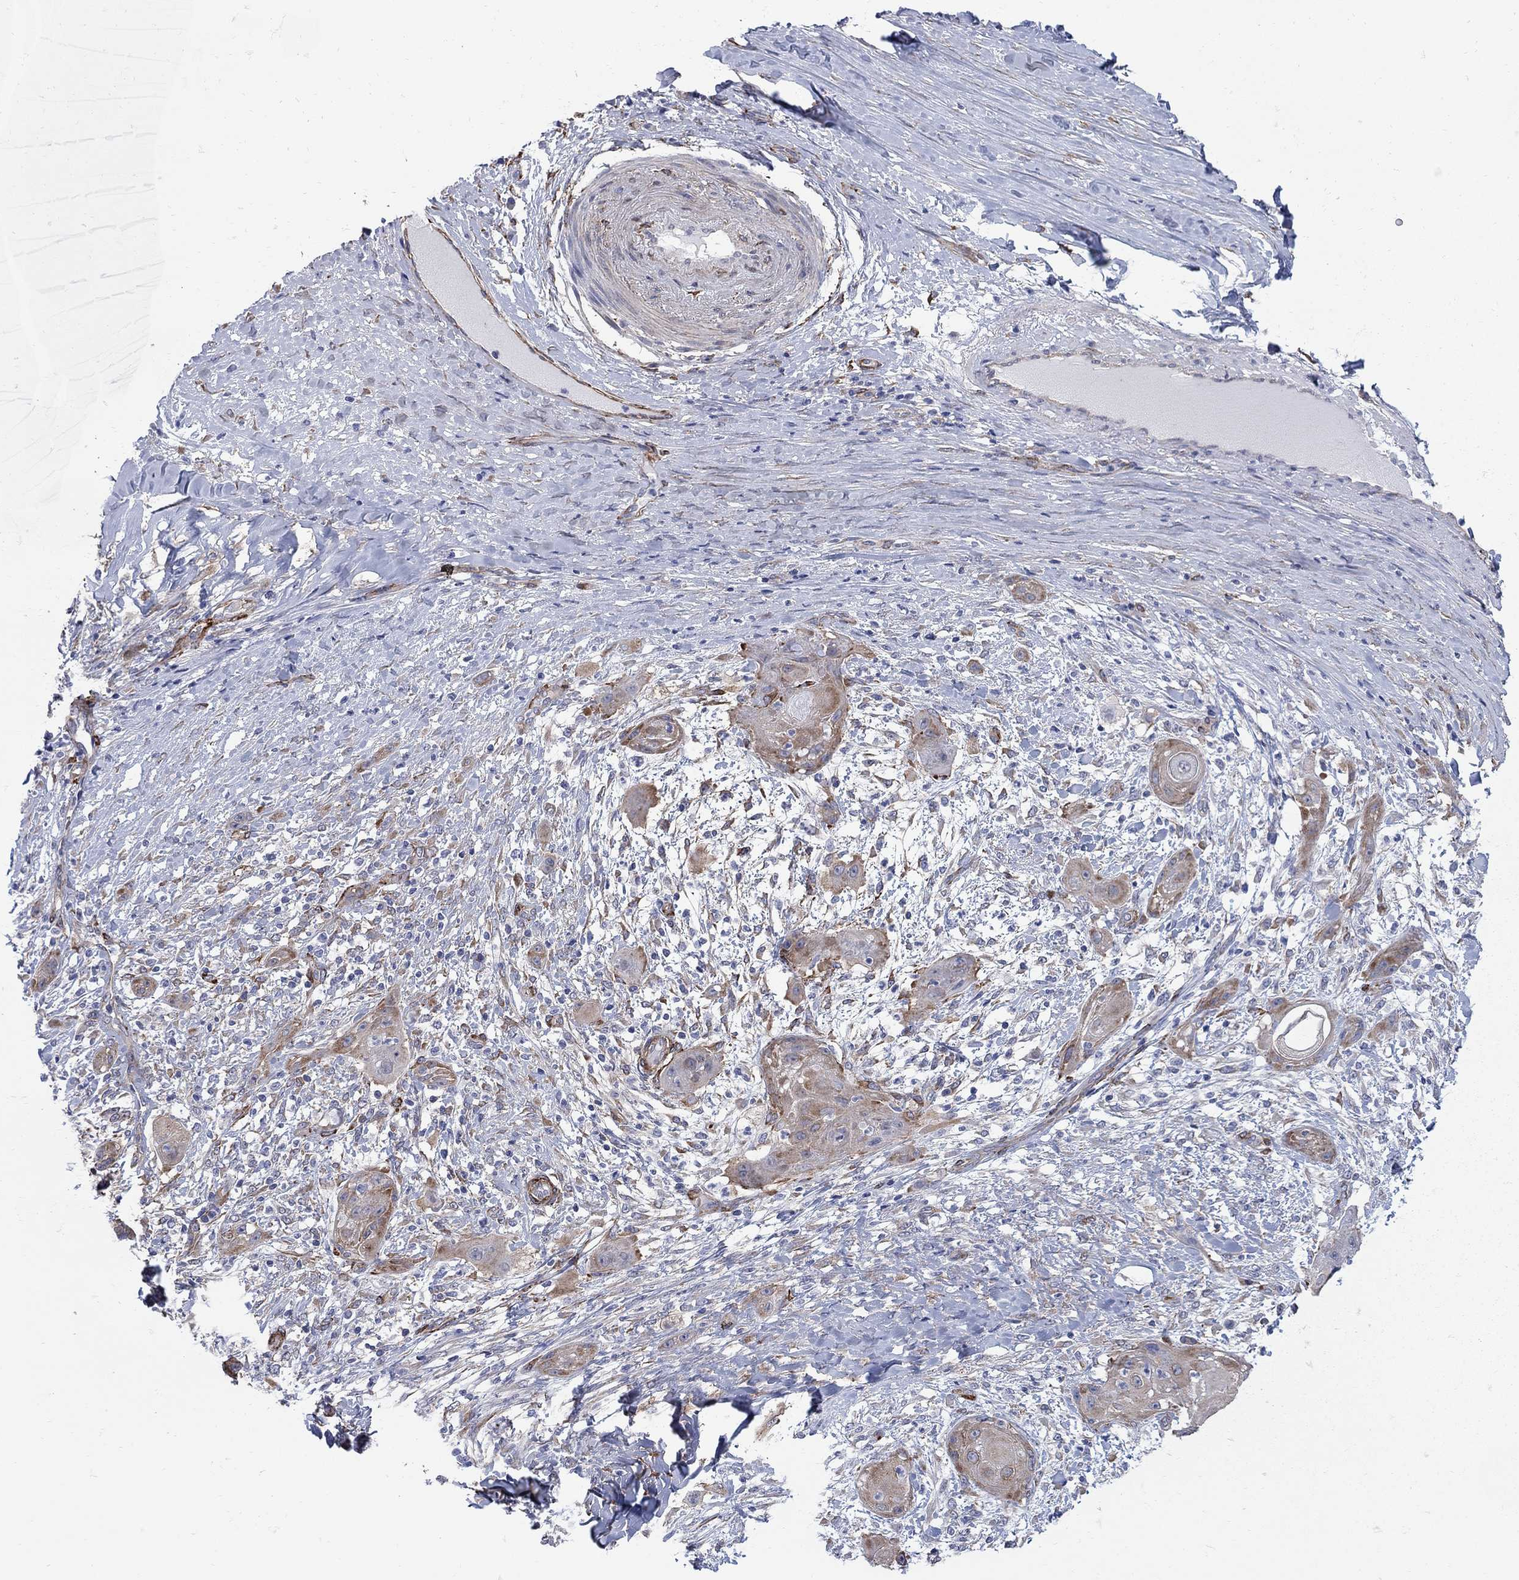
{"staining": {"intensity": "moderate", "quantity": "<25%", "location": "cytoplasmic/membranous"}, "tissue": "skin cancer", "cell_type": "Tumor cells", "image_type": "cancer", "snomed": [{"axis": "morphology", "description": "Squamous cell carcinoma, NOS"}, {"axis": "topography", "description": "Skin"}], "caption": "The photomicrograph reveals staining of squamous cell carcinoma (skin), revealing moderate cytoplasmic/membranous protein expression (brown color) within tumor cells.", "gene": "SEPTIN8", "patient": {"sex": "male", "age": 62}}